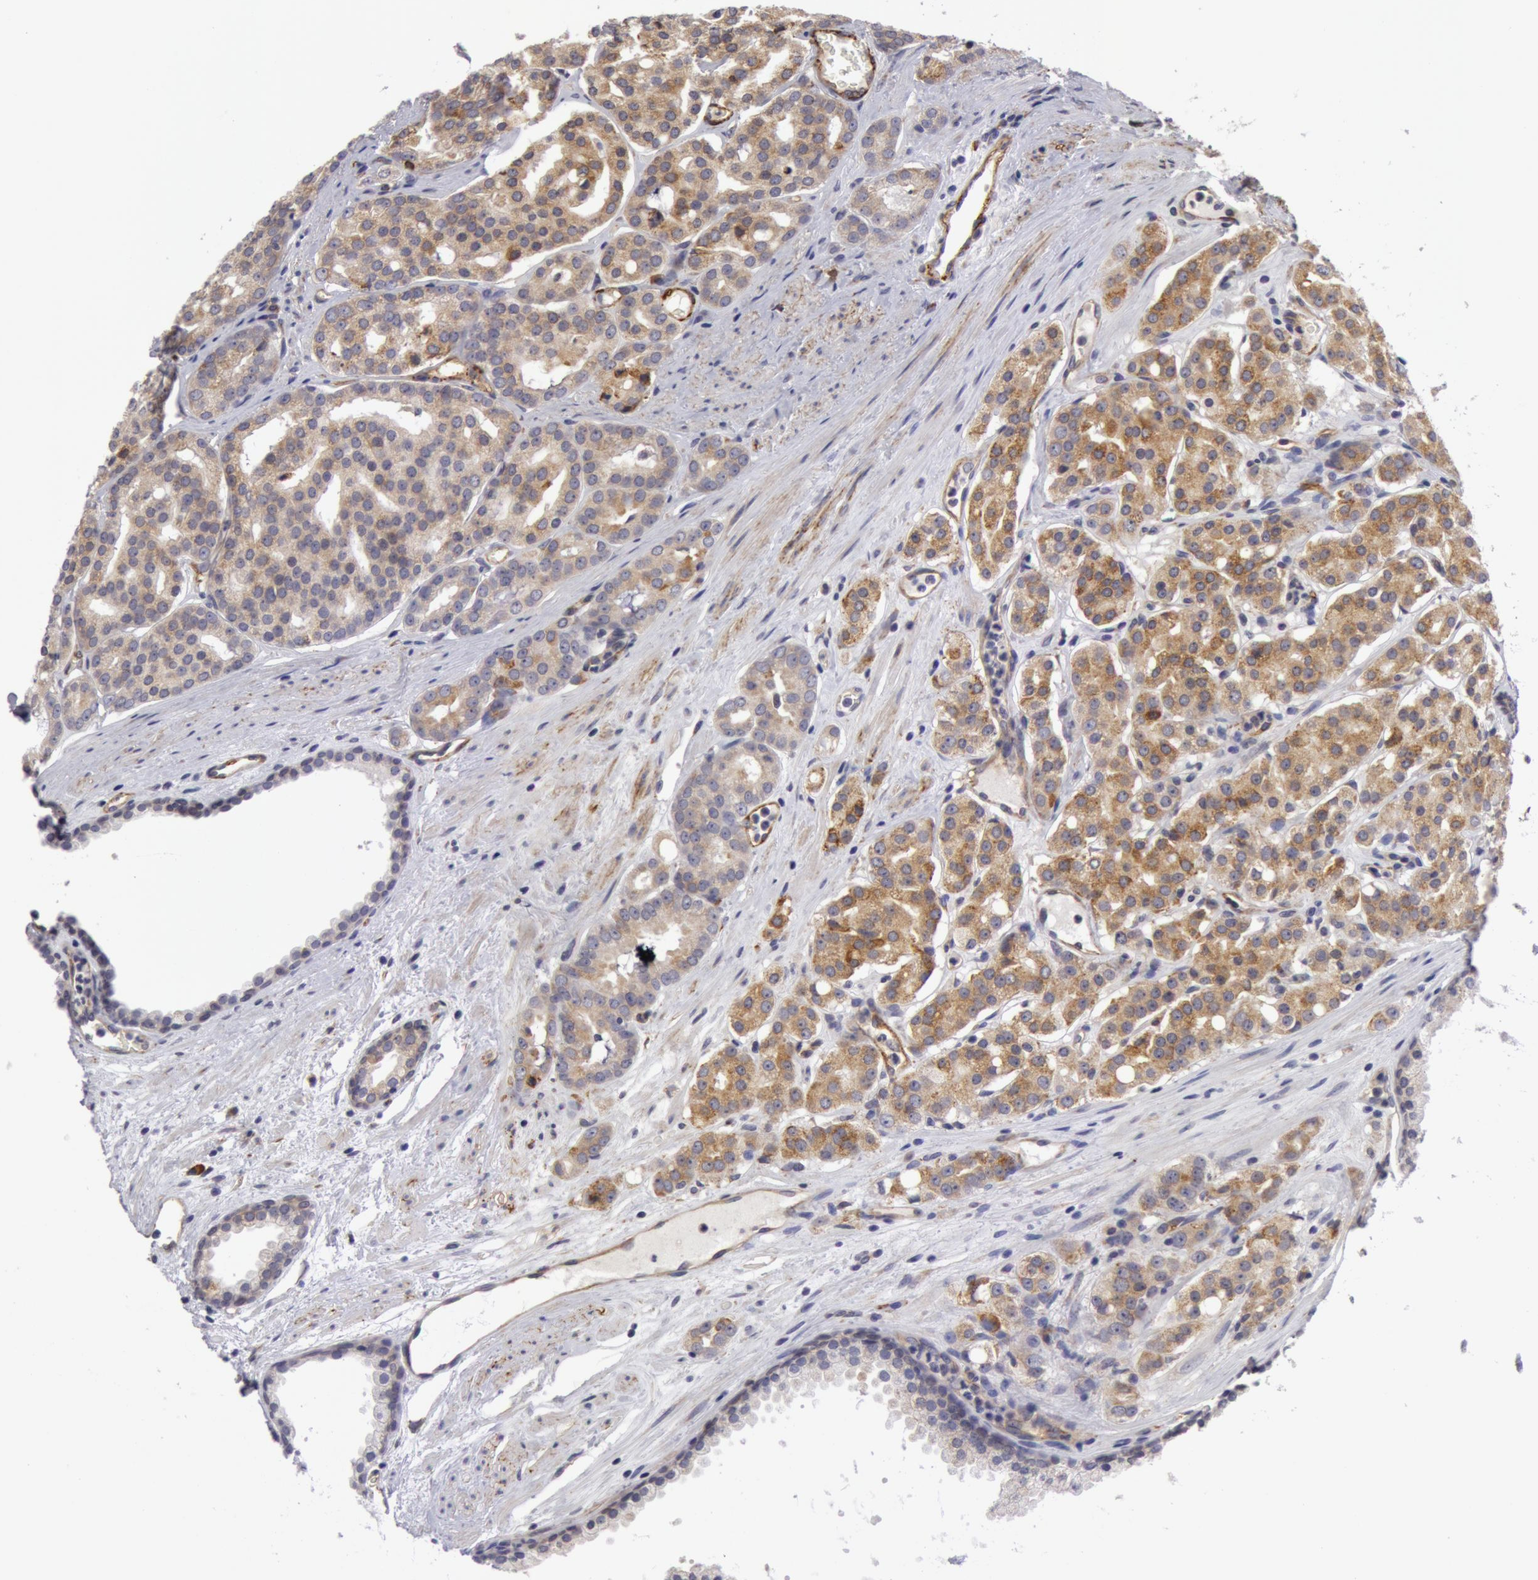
{"staining": {"intensity": "weak", "quantity": "25%-75%", "location": "cytoplasmic/membranous"}, "tissue": "prostate cancer", "cell_type": "Tumor cells", "image_type": "cancer", "snomed": [{"axis": "morphology", "description": "Adenocarcinoma, High grade"}, {"axis": "topography", "description": "Prostate"}], "caption": "The immunohistochemical stain shows weak cytoplasmic/membranous staining in tumor cells of high-grade adenocarcinoma (prostate) tissue.", "gene": "IL23A", "patient": {"sex": "male", "age": 64}}